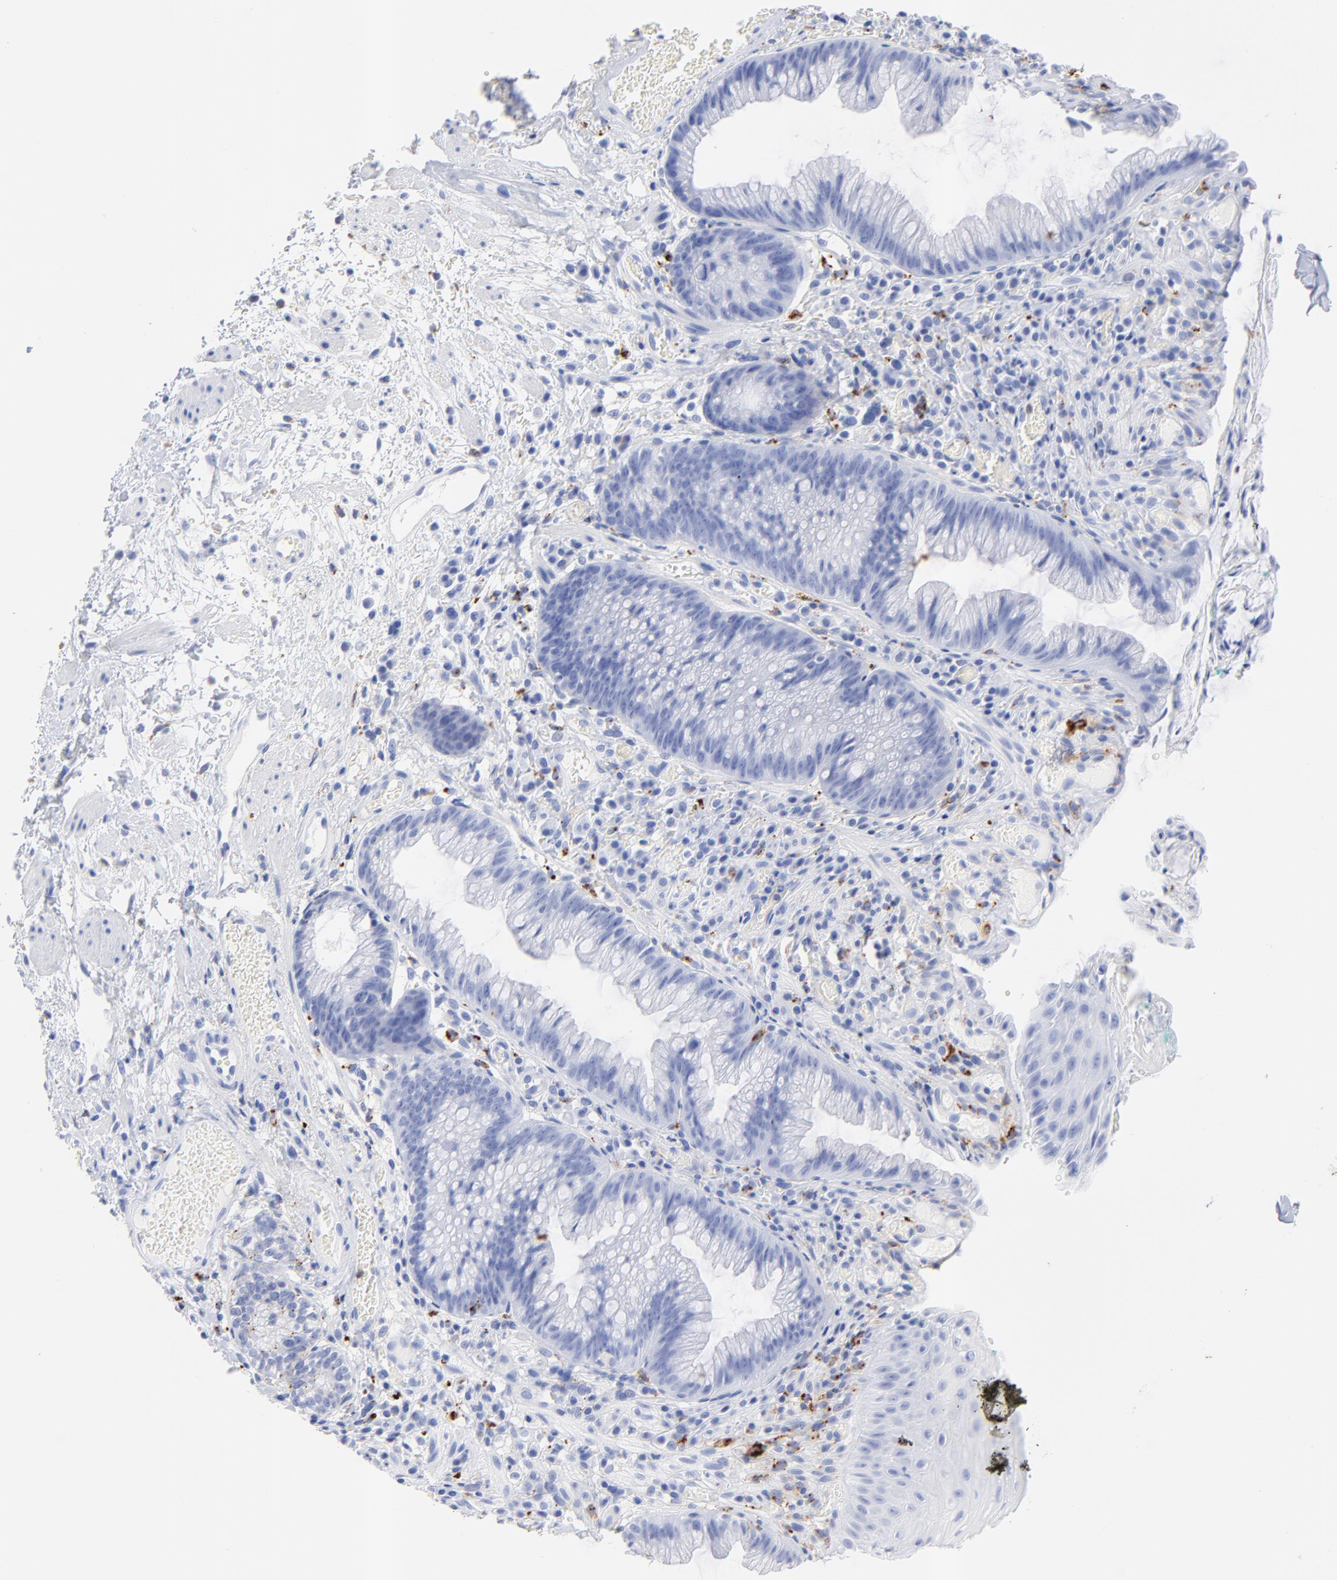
{"staining": {"intensity": "negative", "quantity": "none", "location": "none"}, "tissue": "skin", "cell_type": "Epidermal cells", "image_type": "normal", "snomed": [{"axis": "morphology", "description": "Normal tissue, NOS"}, {"axis": "morphology", "description": "Hemorrhoids"}, {"axis": "morphology", "description": "Inflammation, NOS"}, {"axis": "topography", "description": "Anal"}], "caption": "This is an immunohistochemistry photomicrograph of unremarkable skin. There is no expression in epidermal cells.", "gene": "CPVL", "patient": {"sex": "male", "age": 60}}